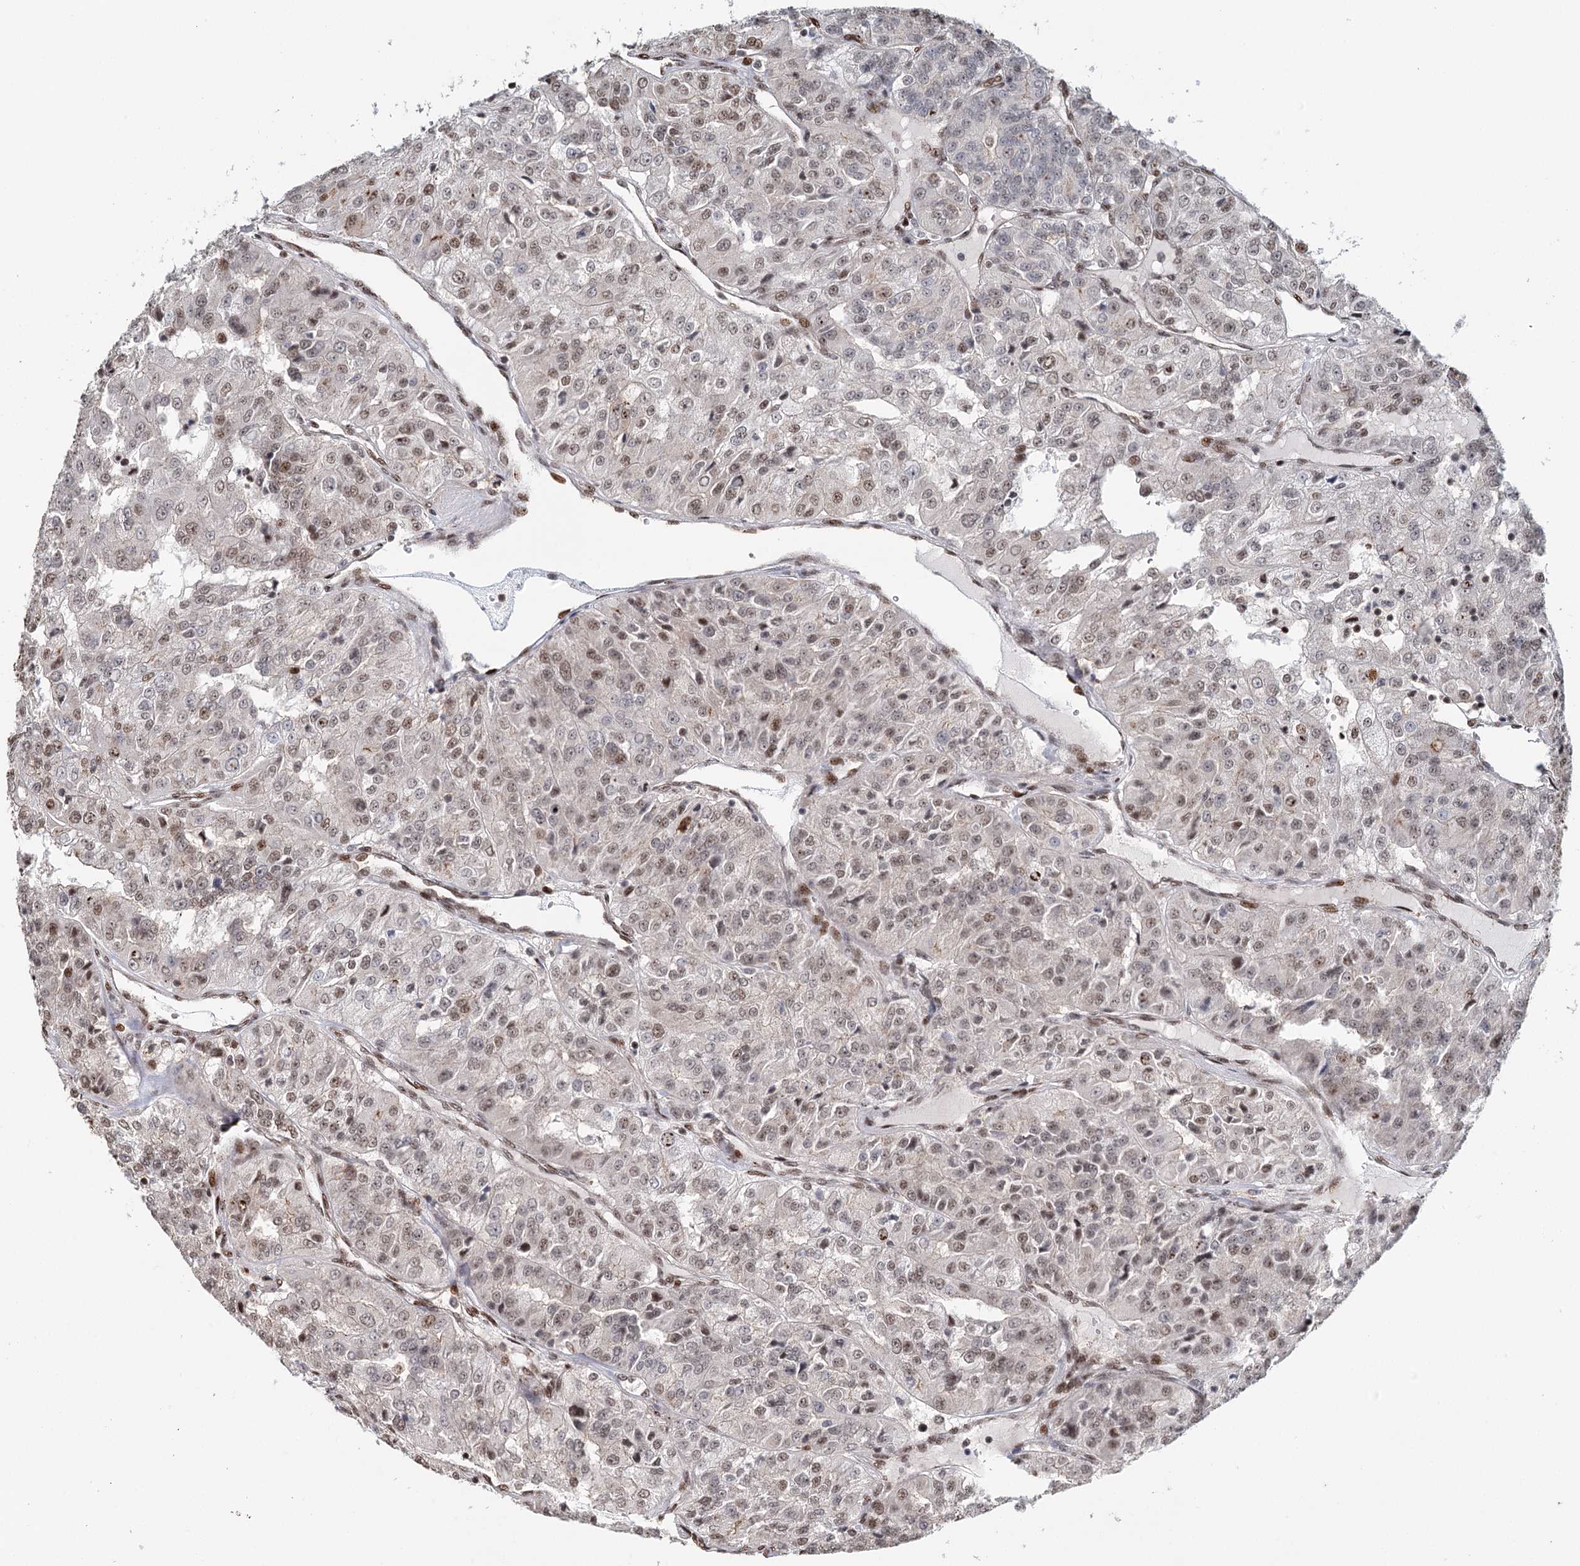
{"staining": {"intensity": "moderate", "quantity": "25%-75%", "location": "nuclear"}, "tissue": "renal cancer", "cell_type": "Tumor cells", "image_type": "cancer", "snomed": [{"axis": "morphology", "description": "Adenocarcinoma, NOS"}, {"axis": "topography", "description": "Kidney"}], "caption": "Renal cancer (adenocarcinoma) stained with IHC demonstrates moderate nuclear expression in about 25%-75% of tumor cells. The staining was performed using DAB, with brown indicating positive protein expression. Nuclei are stained blue with hematoxylin.", "gene": "RPS27A", "patient": {"sex": "female", "age": 63}}